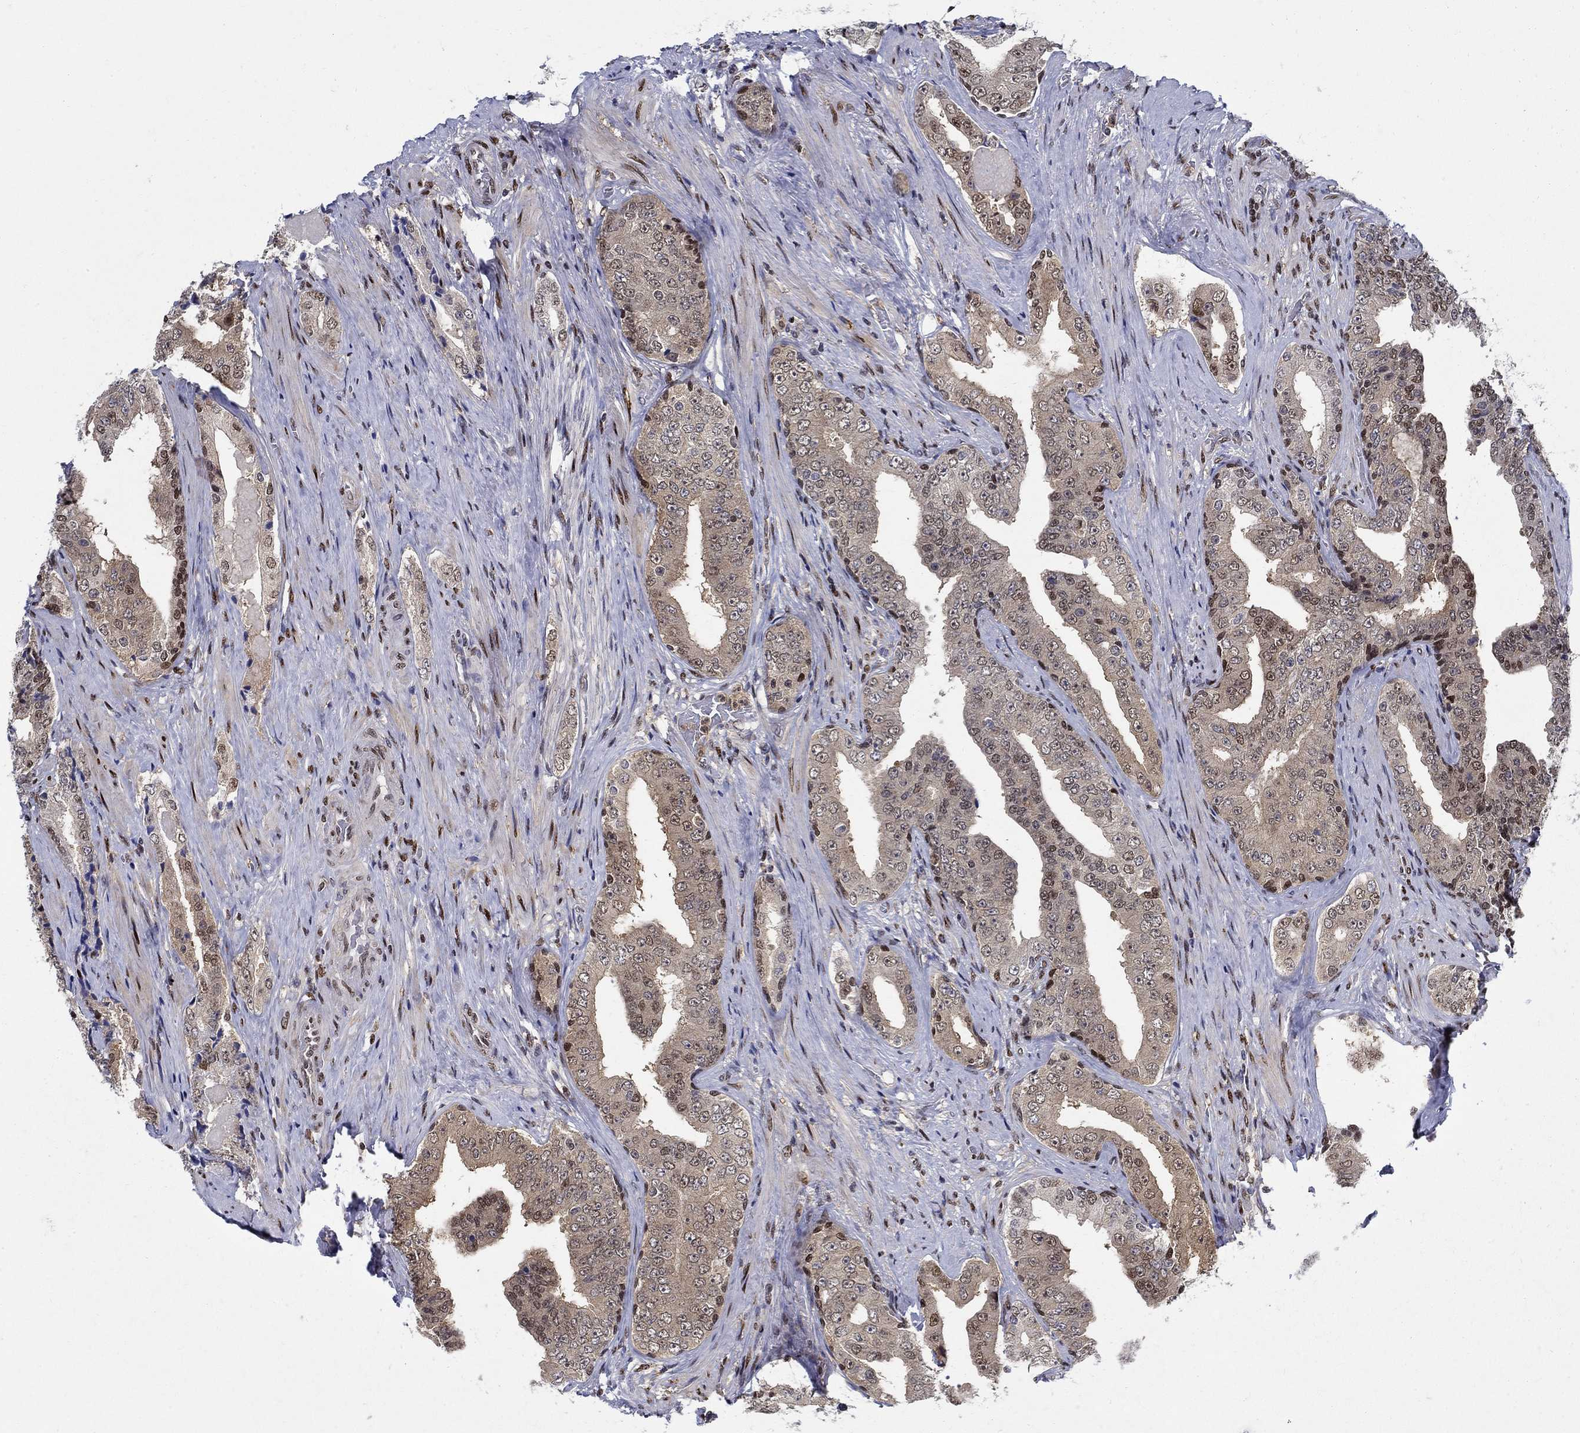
{"staining": {"intensity": "strong", "quantity": "<25%", "location": "nuclear"}, "tissue": "prostate cancer", "cell_type": "Tumor cells", "image_type": "cancer", "snomed": [{"axis": "morphology", "description": "Adenocarcinoma, Low grade"}, {"axis": "topography", "description": "Prostate and seminal vesicle, NOS"}], "caption": "An image of prostate low-grade adenocarcinoma stained for a protein shows strong nuclear brown staining in tumor cells.", "gene": "ZNF594", "patient": {"sex": "male", "age": 61}}